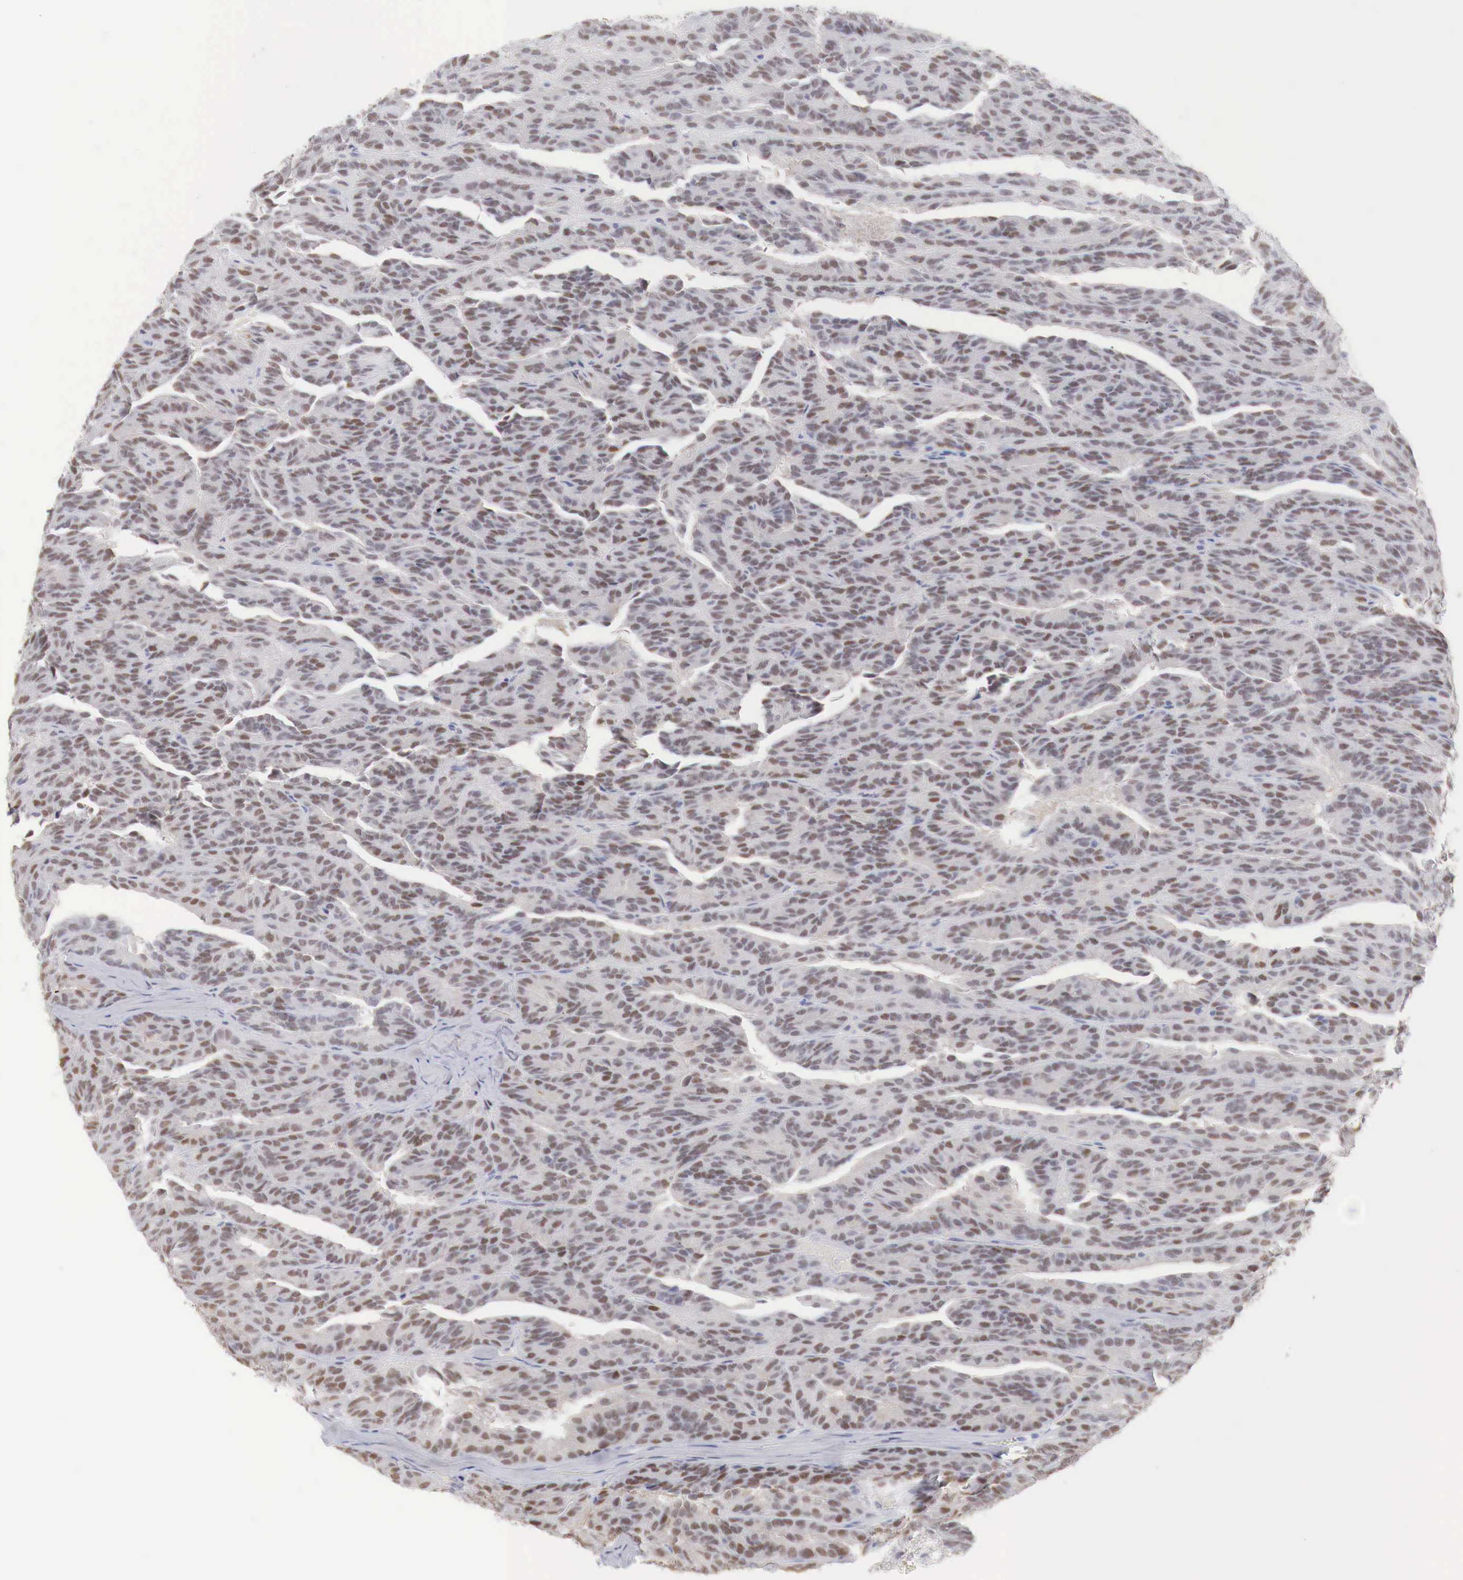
{"staining": {"intensity": "moderate", "quantity": ">75%", "location": "nuclear"}, "tissue": "renal cancer", "cell_type": "Tumor cells", "image_type": "cancer", "snomed": [{"axis": "morphology", "description": "Adenocarcinoma, NOS"}, {"axis": "topography", "description": "Kidney"}], "caption": "Renal cancer stained for a protein exhibits moderate nuclear positivity in tumor cells. The staining was performed using DAB (3,3'-diaminobenzidine) to visualize the protein expression in brown, while the nuclei were stained in blue with hematoxylin (Magnification: 20x).", "gene": "FOXP2", "patient": {"sex": "male", "age": 46}}